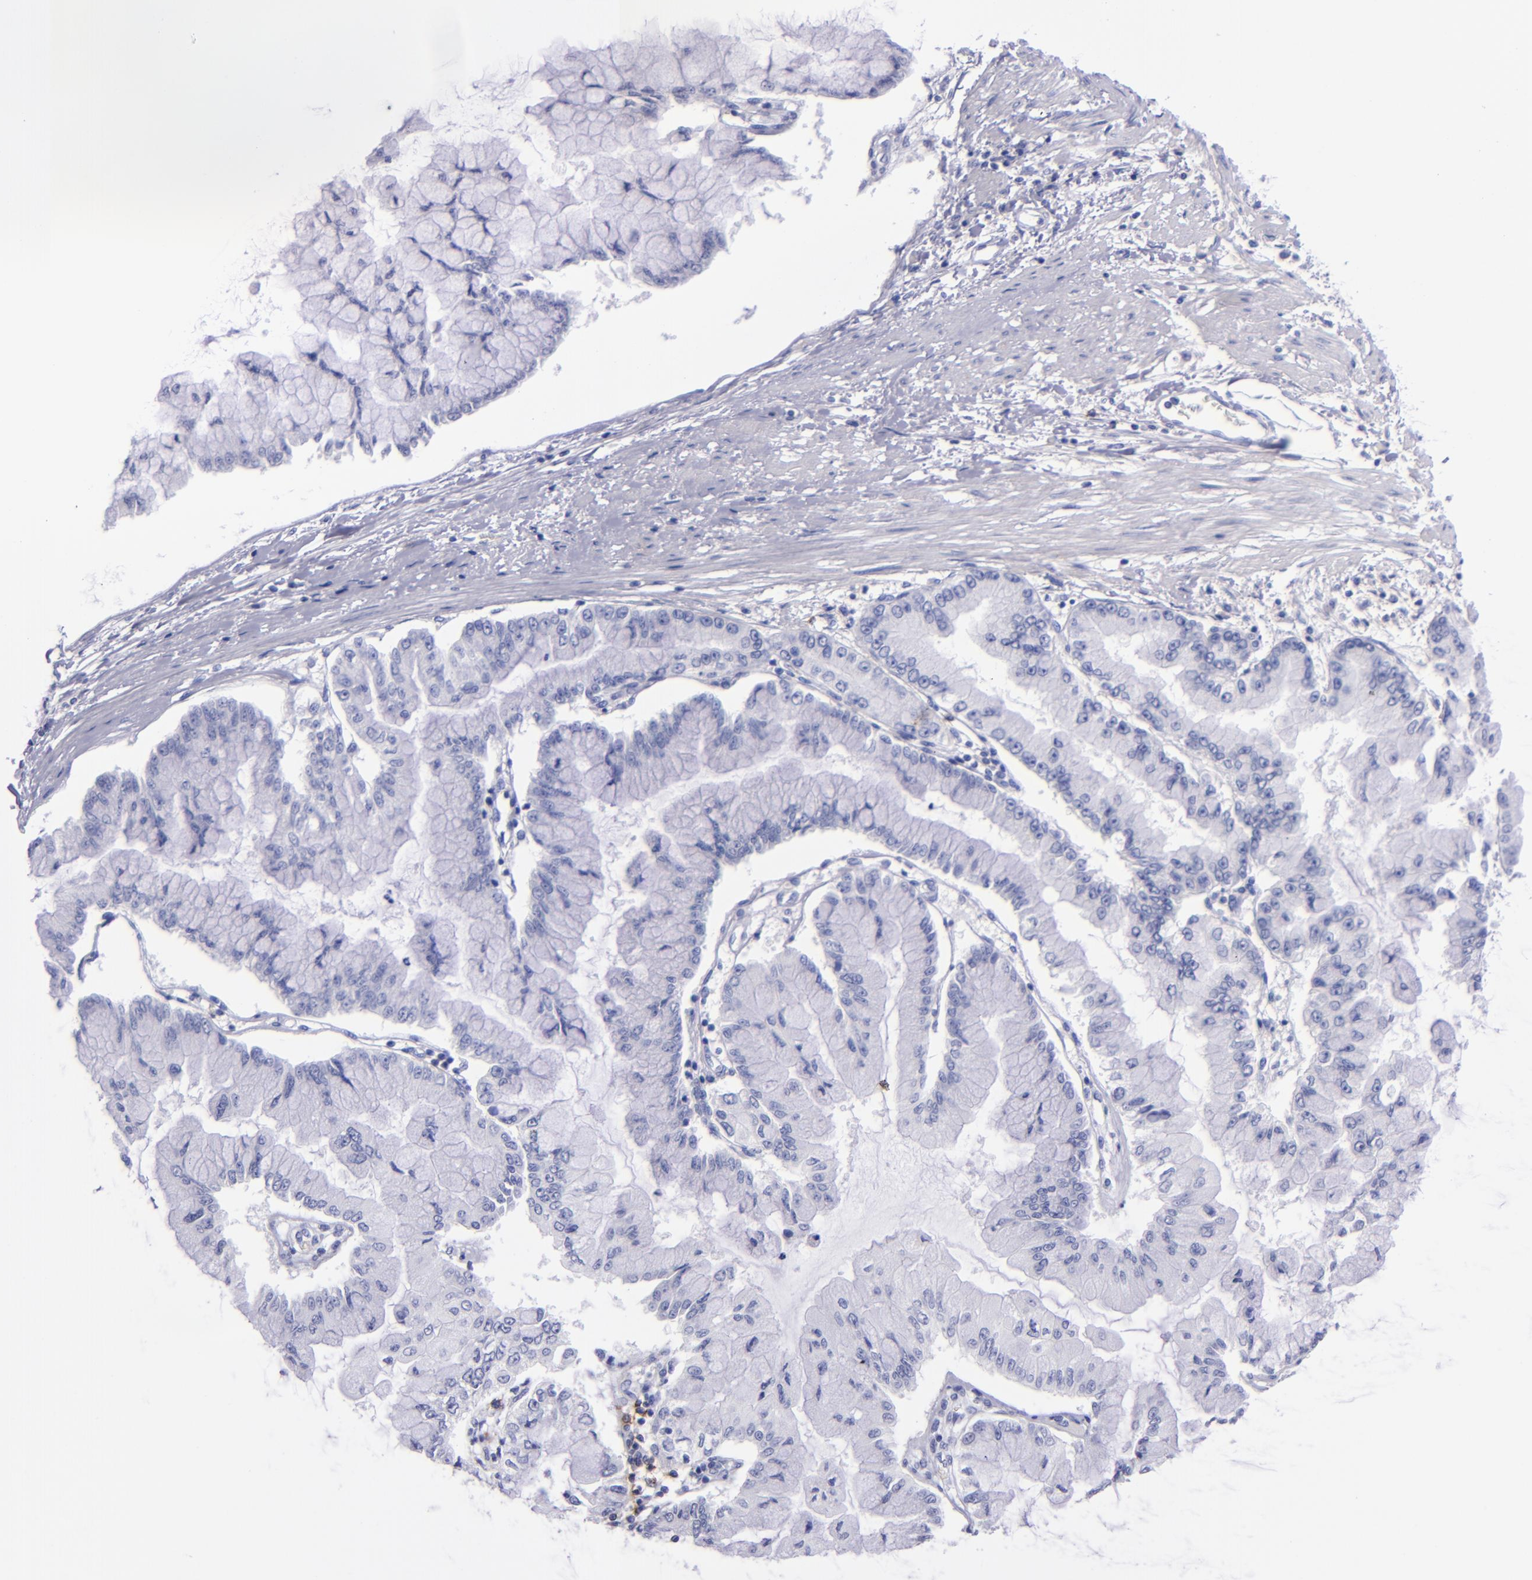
{"staining": {"intensity": "negative", "quantity": "none", "location": "none"}, "tissue": "liver cancer", "cell_type": "Tumor cells", "image_type": "cancer", "snomed": [{"axis": "morphology", "description": "Cholangiocarcinoma"}, {"axis": "topography", "description": "Liver"}], "caption": "This image is of liver cancer (cholangiocarcinoma) stained with immunohistochemistry (IHC) to label a protein in brown with the nuclei are counter-stained blue. There is no positivity in tumor cells.", "gene": "CD37", "patient": {"sex": "female", "age": 79}}